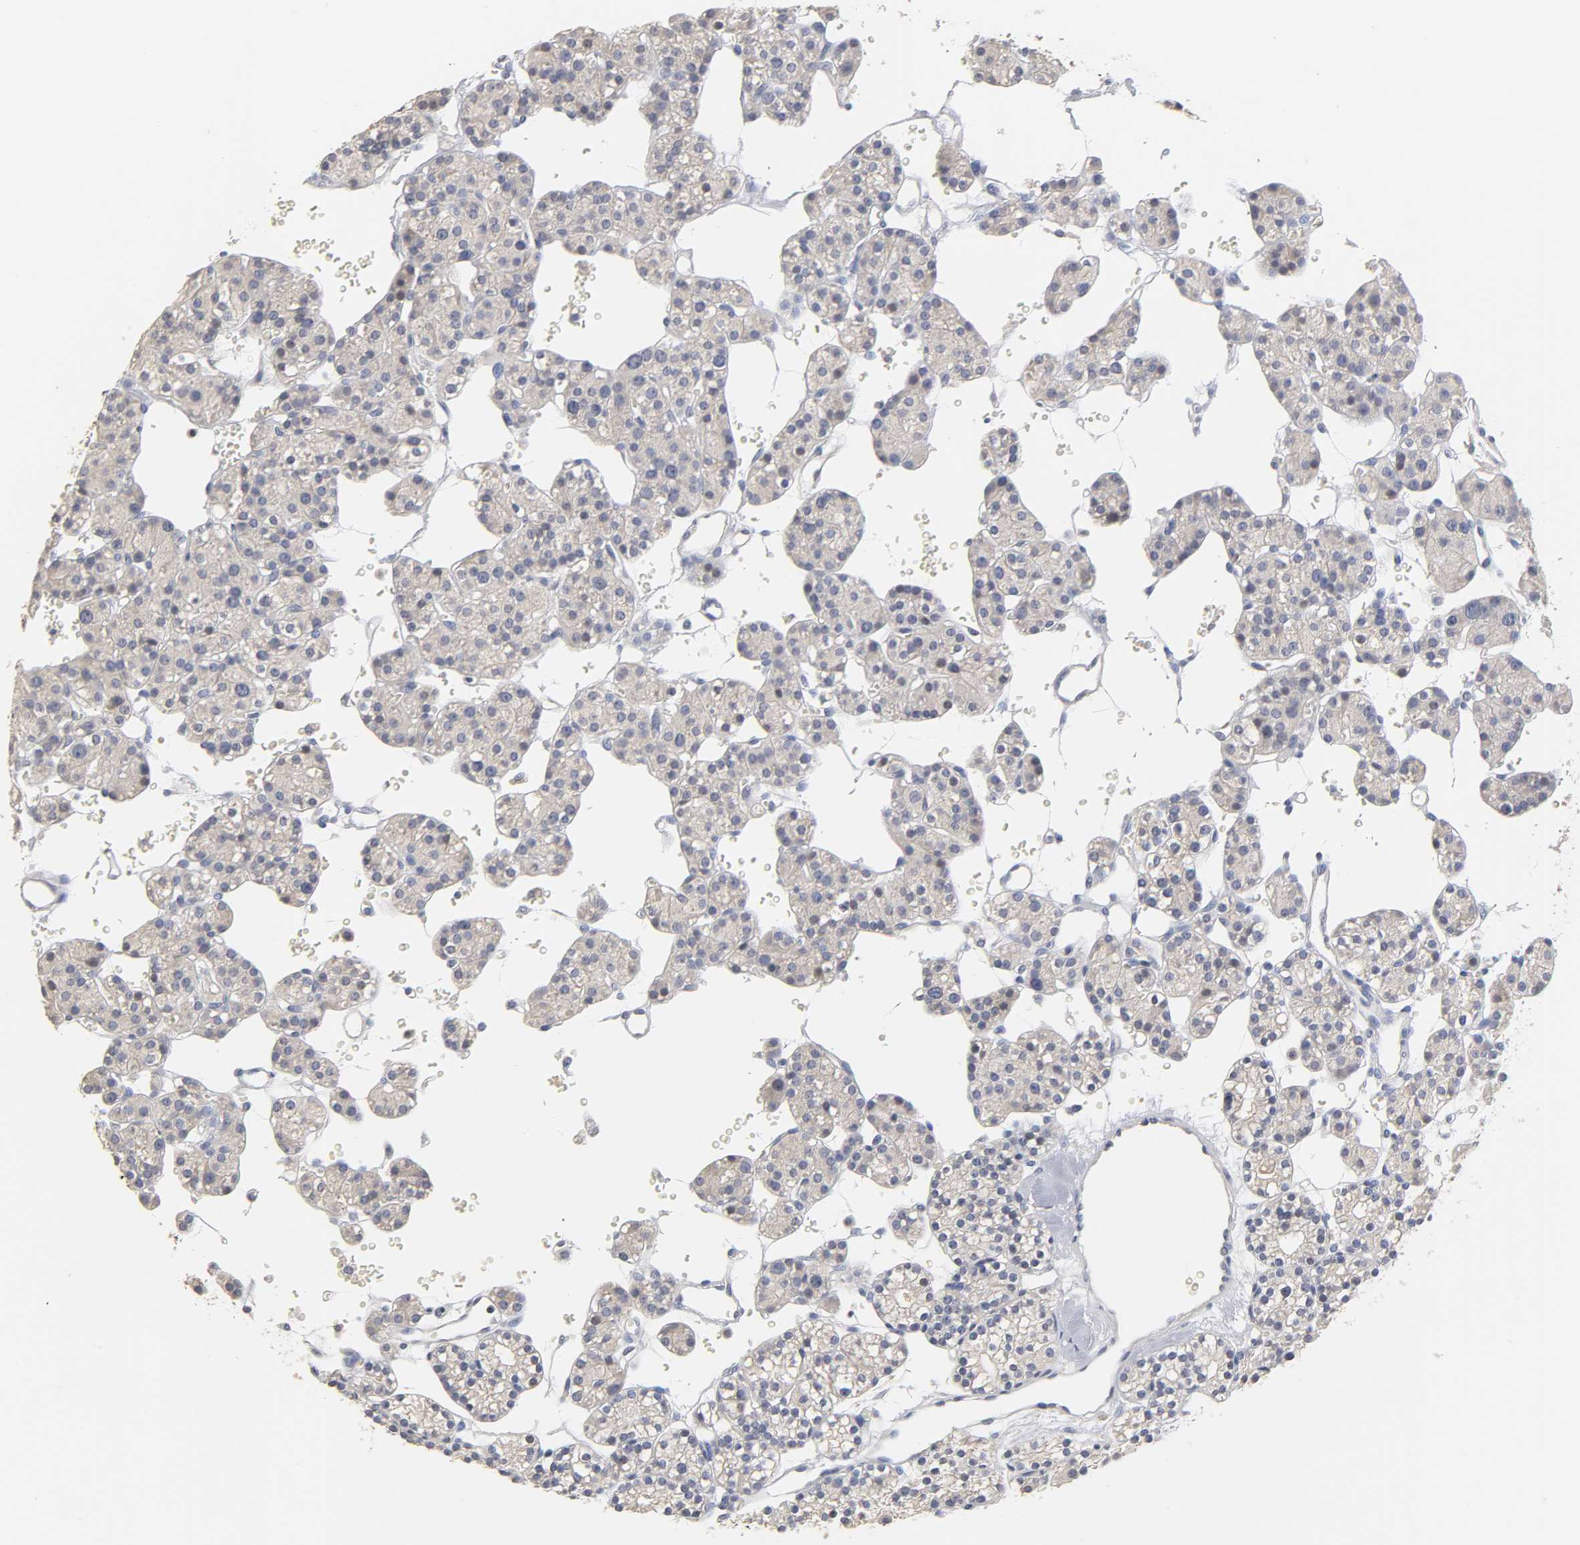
{"staining": {"intensity": "negative", "quantity": "none", "location": "none"}, "tissue": "parathyroid gland", "cell_type": "Glandular cells", "image_type": "normal", "snomed": [{"axis": "morphology", "description": "Normal tissue, NOS"}, {"axis": "topography", "description": "Parathyroid gland"}], "caption": "Glandular cells are negative for brown protein staining in benign parathyroid gland. (Brightfield microscopy of DAB immunohistochemistry at high magnification).", "gene": "OVOL1", "patient": {"sex": "female", "age": 64}}